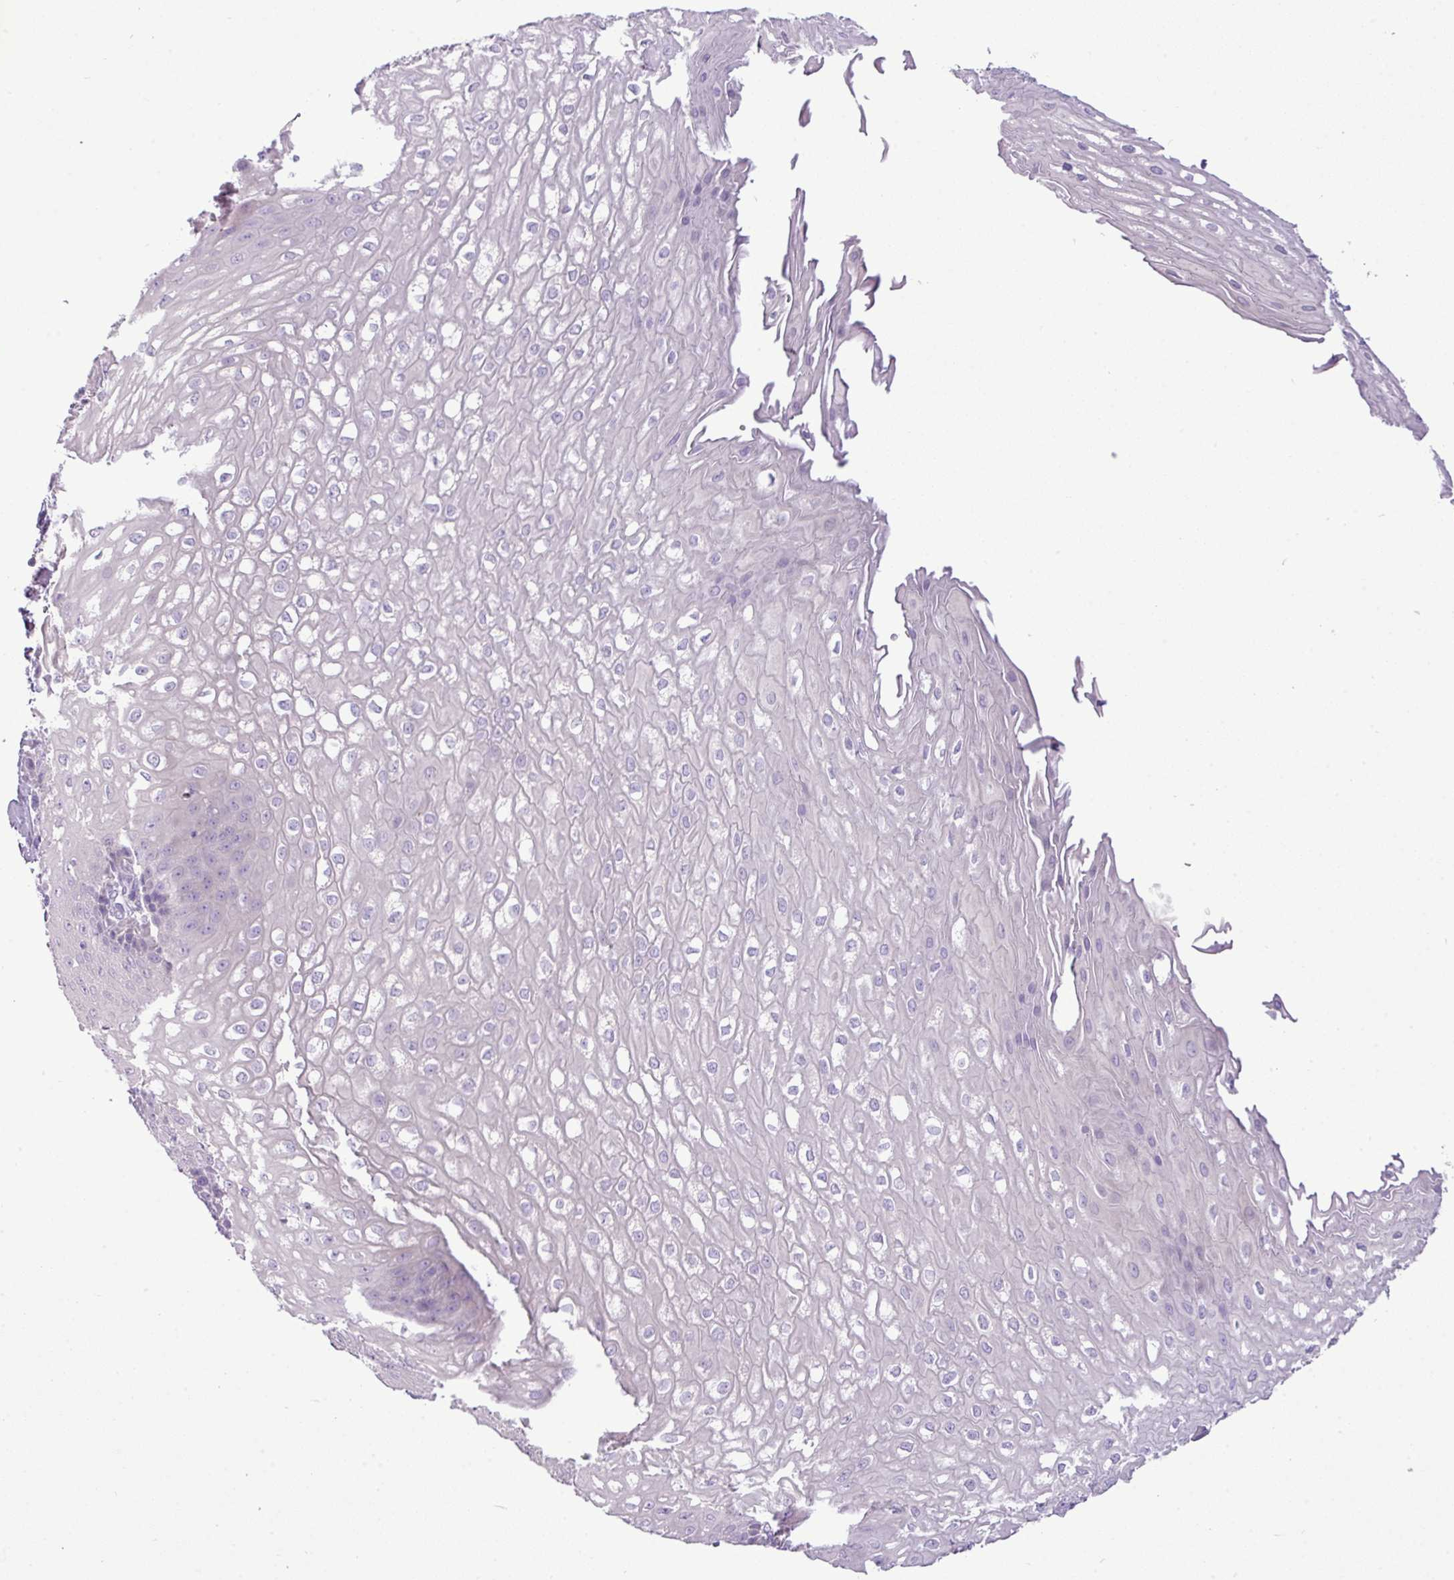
{"staining": {"intensity": "negative", "quantity": "none", "location": "none"}, "tissue": "esophagus", "cell_type": "Squamous epithelial cells", "image_type": "normal", "snomed": [{"axis": "morphology", "description": "Normal tissue, NOS"}, {"axis": "topography", "description": "Esophagus"}], "caption": "Image shows no protein staining in squamous epithelial cells of normal esophagus. (DAB IHC visualized using brightfield microscopy, high magnification).", "gene": "FAM43A", "patient": {"sex": "male", "age": 67}}